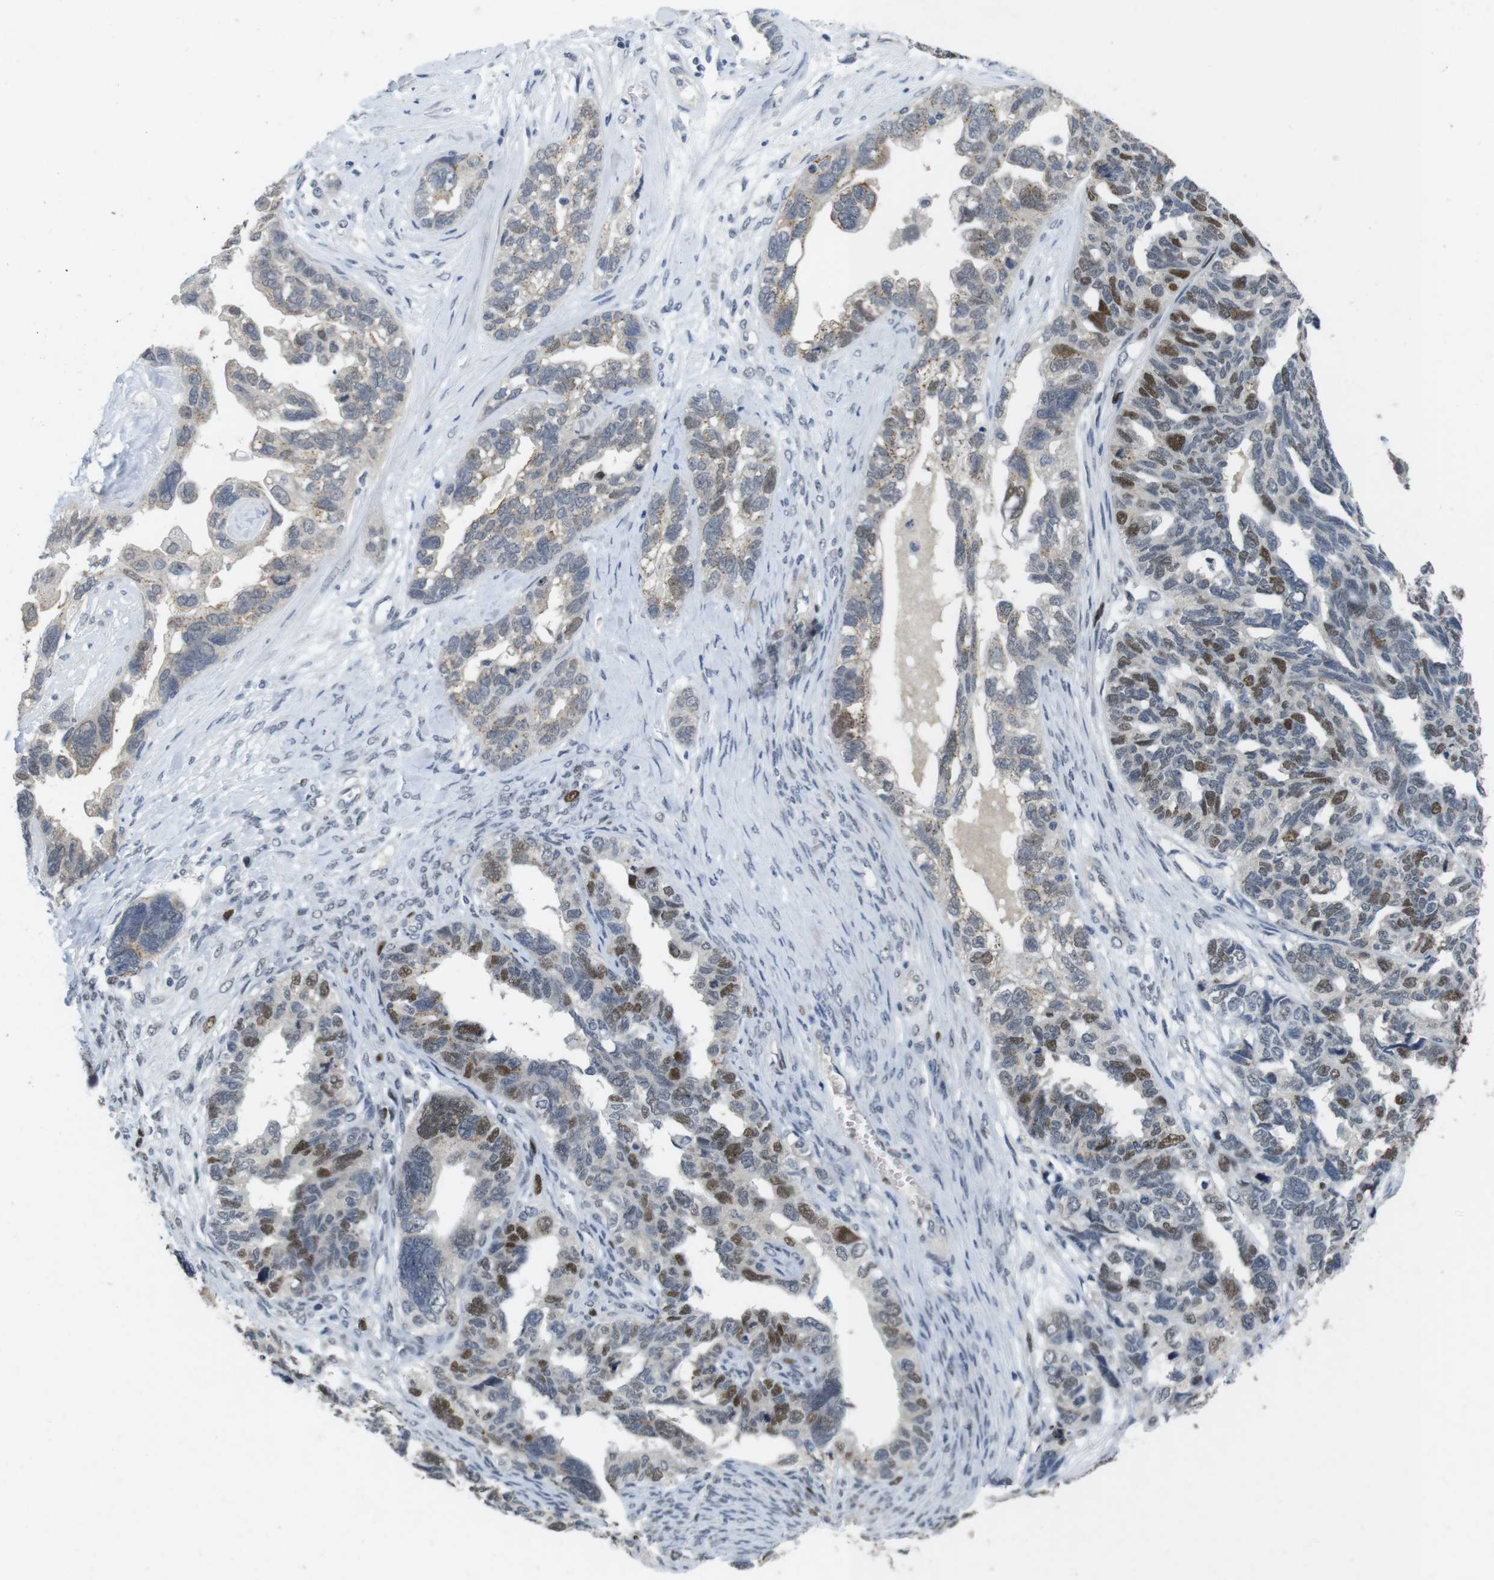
{"staining": {"intensity": "moderate", "quantity": "25%-75%", "location": "nuclear"}, "tissue": "ovarian cancer", "cell_type": "Tumor cells", "image_type": "cancer", "snomed": [{"axis": "morphology", "description": "Cystadenocarcinoma, serous, NOS"}, {"axis": "topography", "description": "Ovary"}], "caption": "Human serous cystadenocarcinoma (ovarian) stained with a protein marker demonstrates moderate staining in tumor cells.", "gene": "SKP2", "patient": {"sex": "female", "age": 79}}